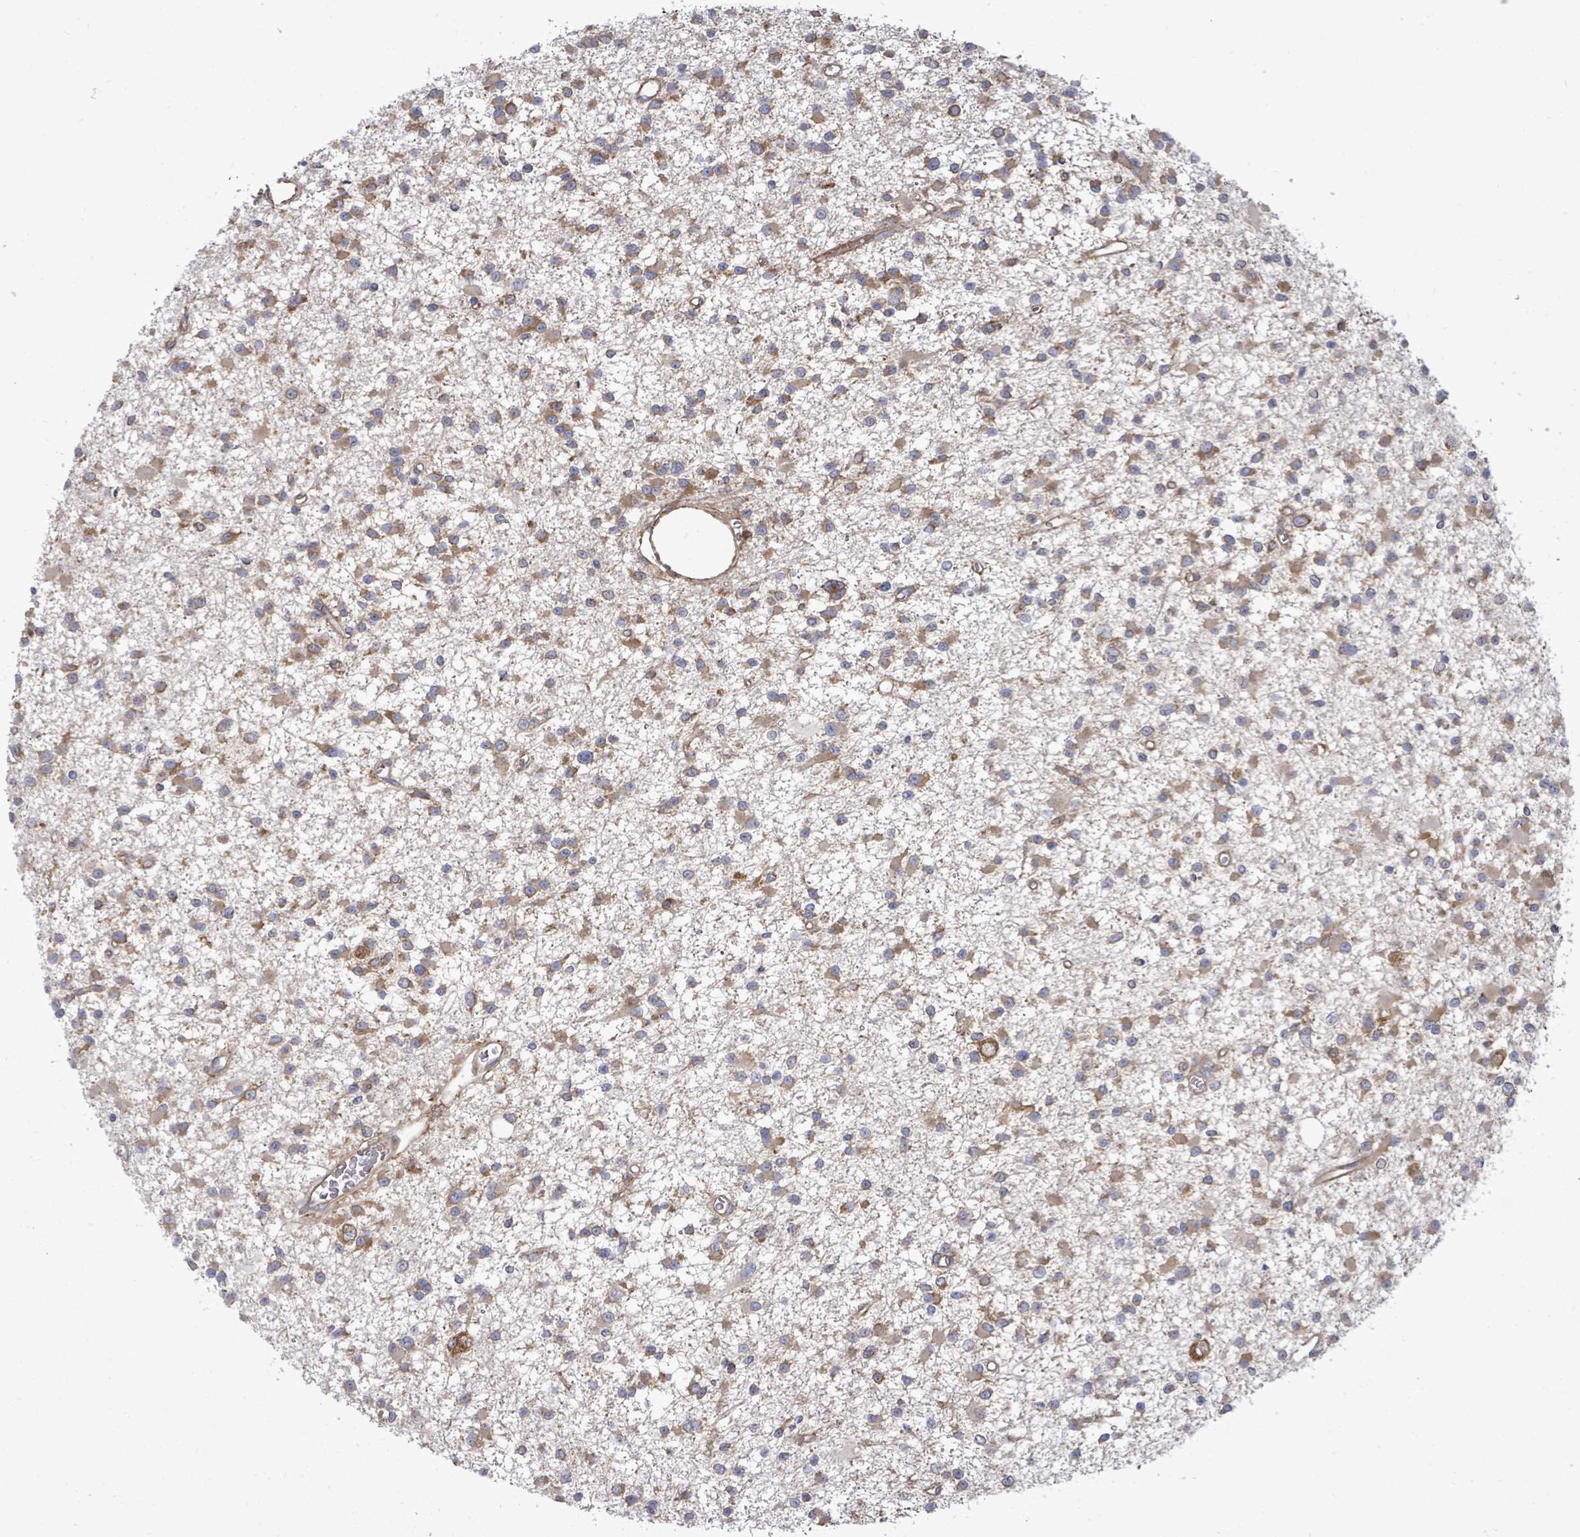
{"staining": {"intensity": "moderate", "quantity": "25%-75%", "location": "cytoplasmic/membranous"}, "tissue": "glioma", "cell_type": "Tumor cells", "image_type": "cancer", "snomed": [{"axis": "morphology", "description": "Glioma, malignant, Low grade"}, {"axis": "topography", "description": "Brain"}], "caption": "The photomicrograph exhibits staining of glioma, revealing moderate cytoplasmic/membranous protein staining (brown color) within tumor cells.", "gene": "EIF3C", "patient": {"sex": "female", "age": 22}}